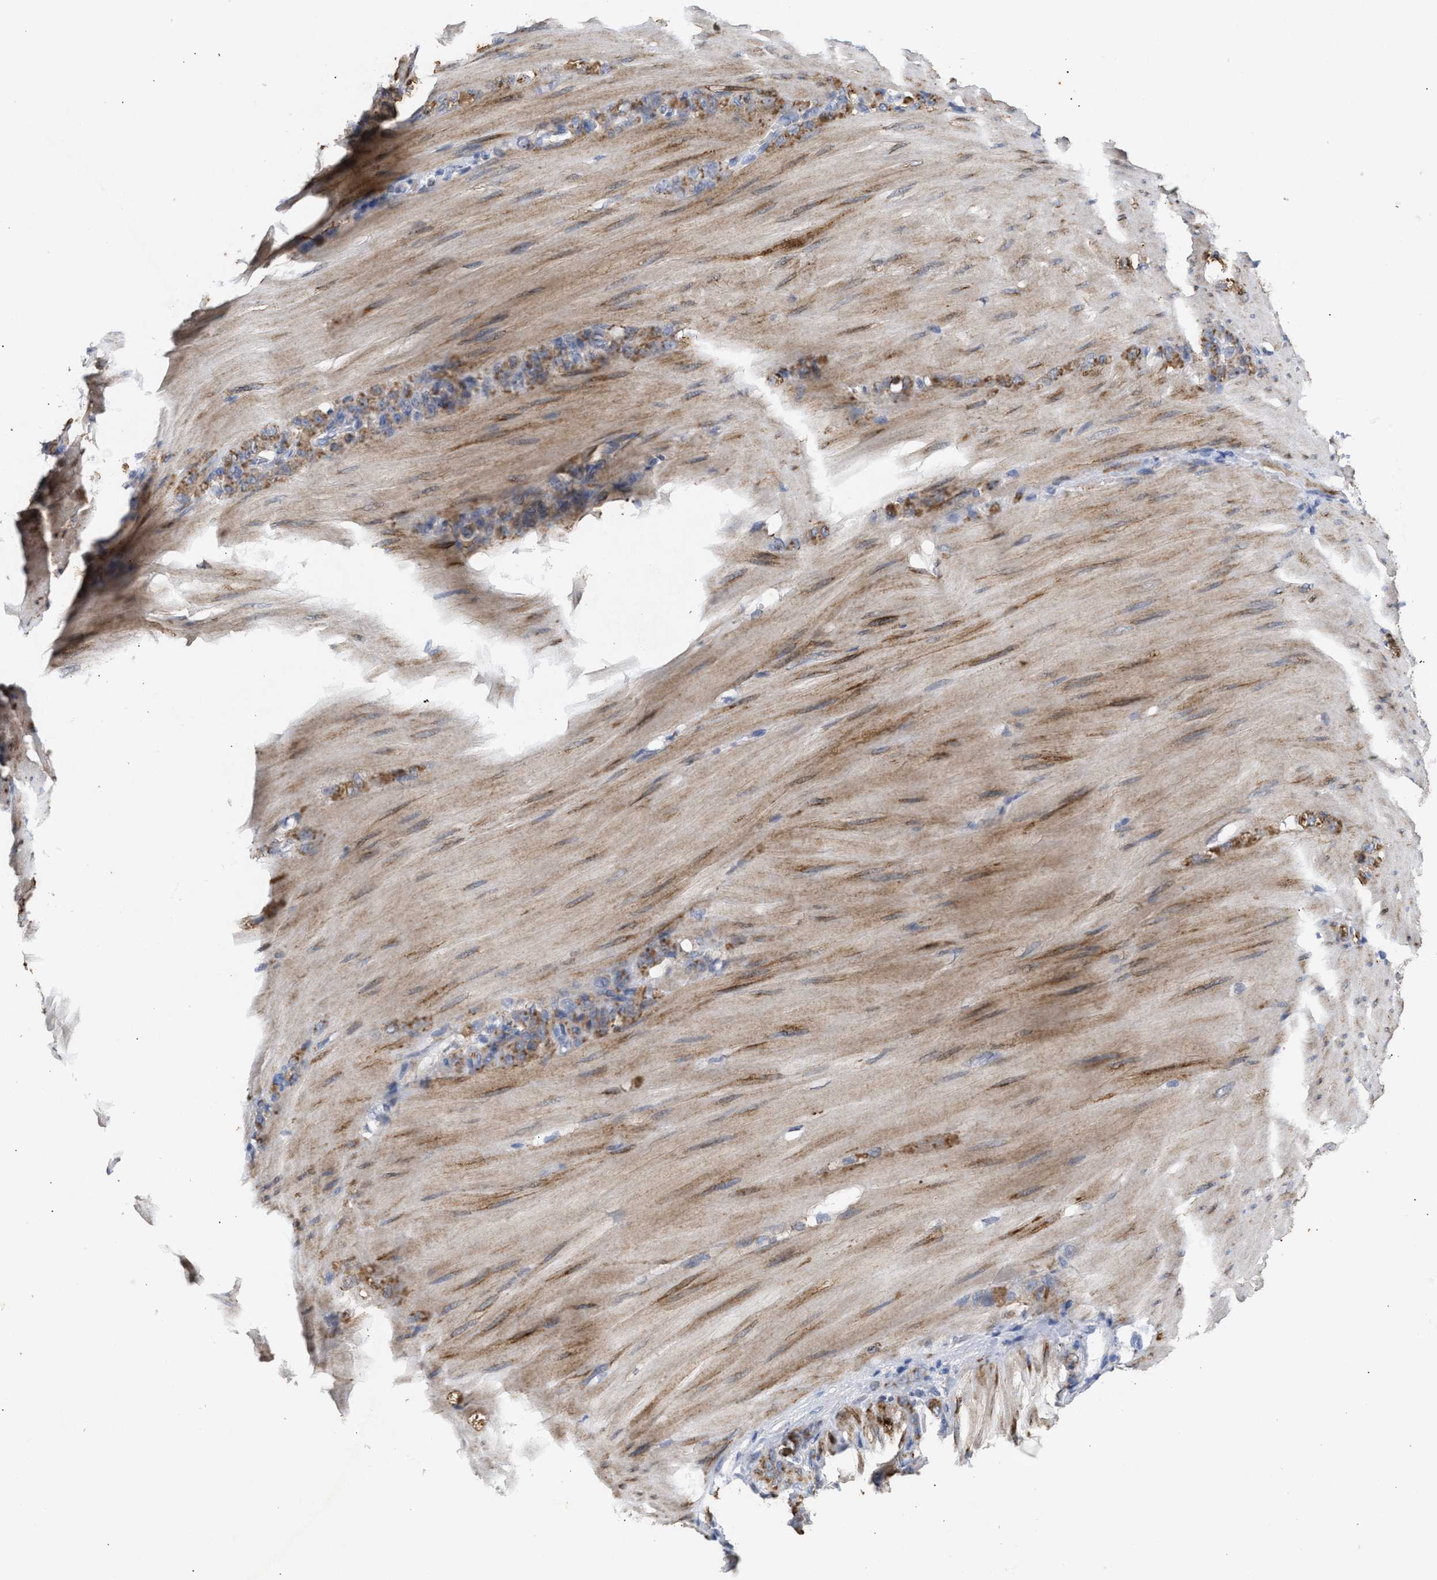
{"staining": {"intensity": "moderate", "quantity": ">75%", "location": "cytoplasmic/membranous"}, "tissue": "stomach cancer", "cell_type": "Tumor cells", "image_type": "cancer", "snomed": [{"axis": "morphology", "description": "Normal tissue, NOS"}, {"axis": "morphology", "description": "Adenocarcinoma, NOS"}, {"axis": "topography", "description": "Stomach"}], "caption": "A histopathology image showing moderate cytoplasmic/membranous positivity in about >75% of tumor cells in stomach adenocarcinoma, as visualized by brown immunohistochemical staining.", "gene": "SELENOM", "patient": {"sex": "male", "age": 82}}